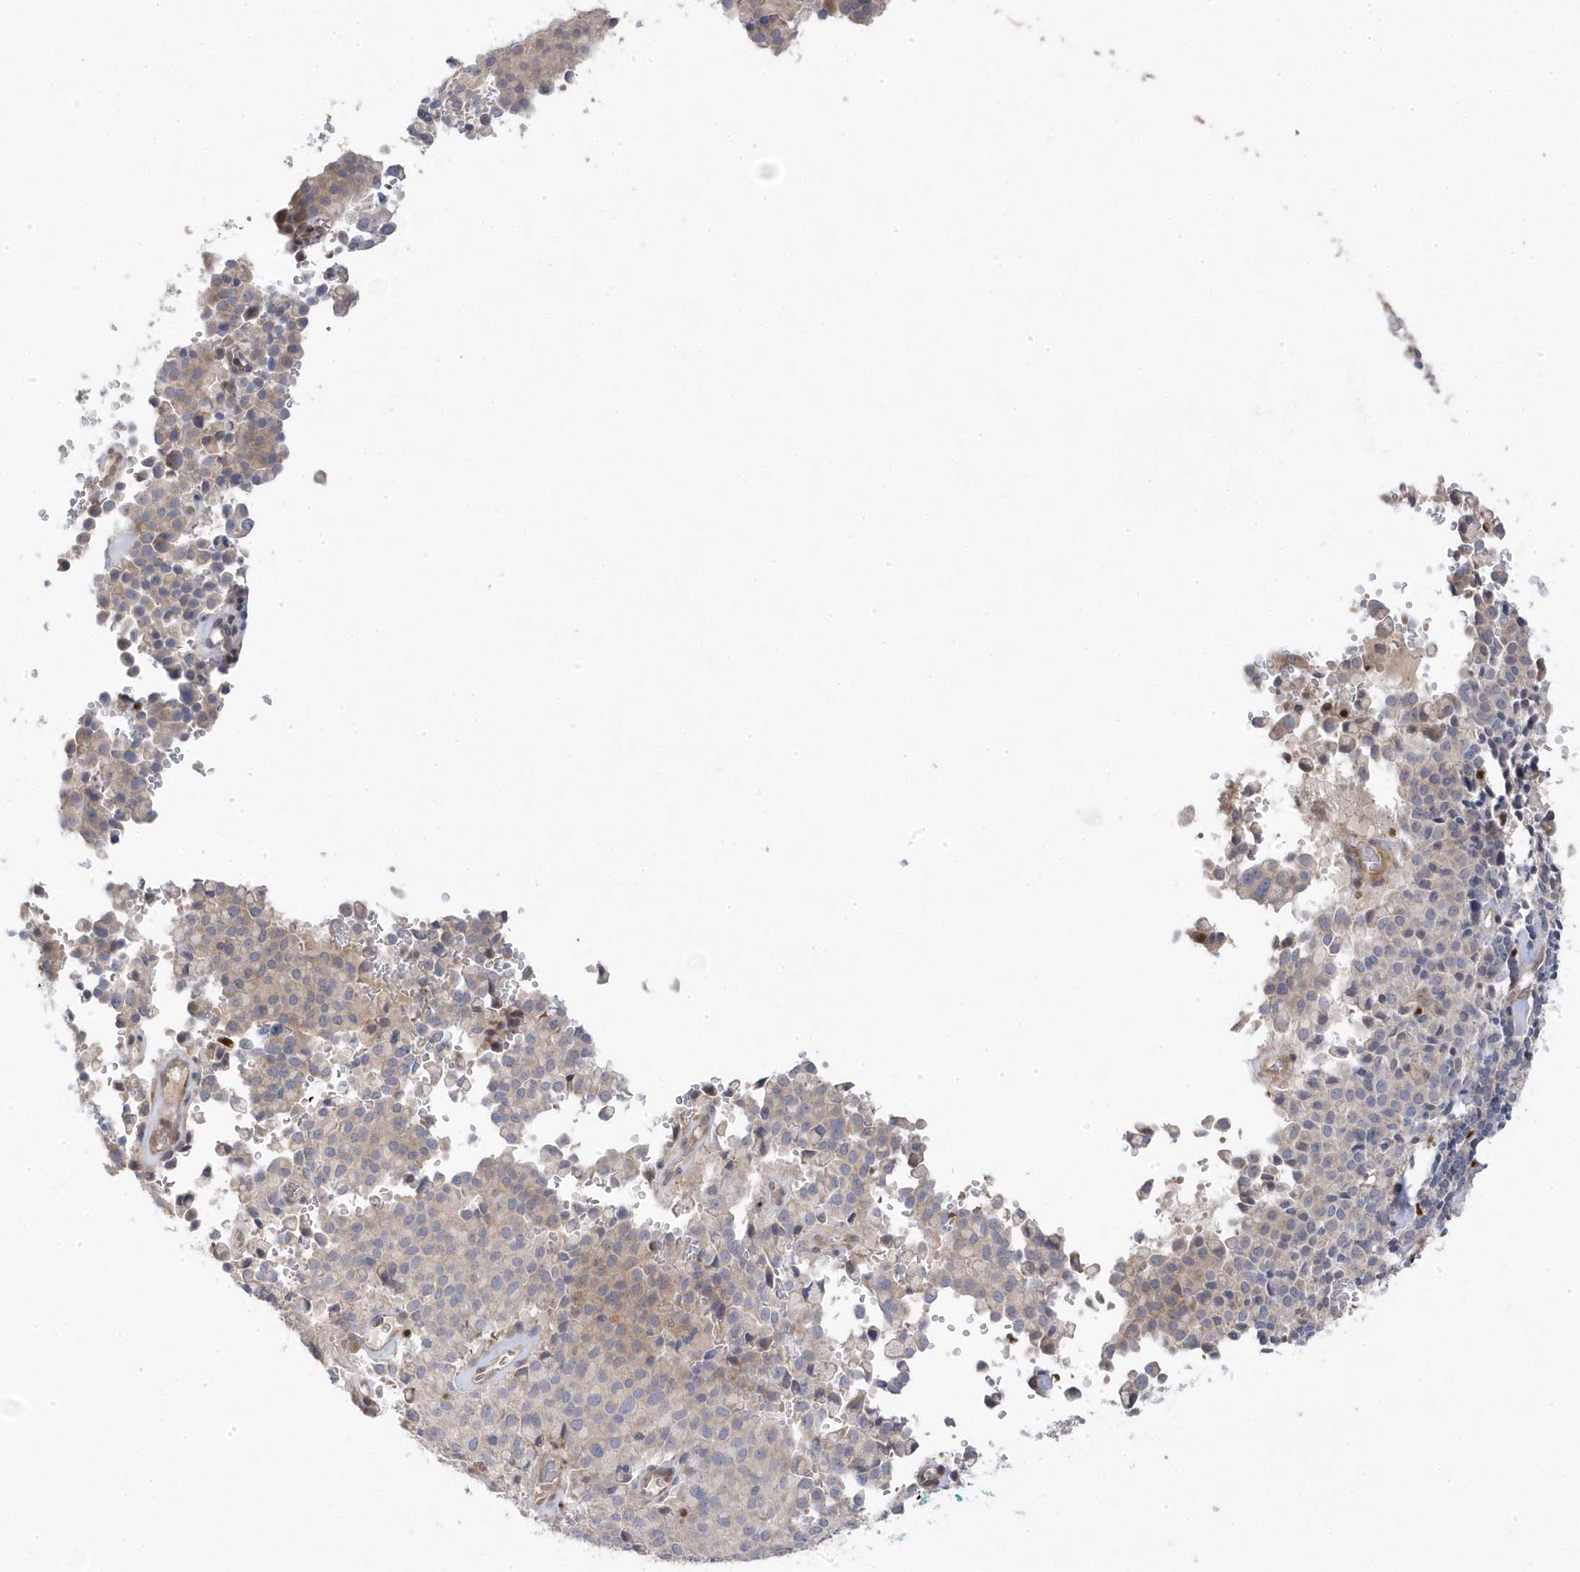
{"staining": {"intensity": "negative", "quantity": "none", "location": "none"}, "tissue": "pancreatic cancer", "cell_type": "Tumor cells", "image_type": "cancer", "snomed": [{"axis": "morphology", "description": "Adenocarcinoma, NOS"}, {"axis": "topography", "description": "Pancreas"}], "caption": "A high-resolution histopathology image shows immunohistochemistry (IHC) staining of pancreatic adenocarcinoma, which demonstrates no significant positivity in tumor cells.", "gene": "GTPBP6", "patient": {"sex": "male", "age": 65}}